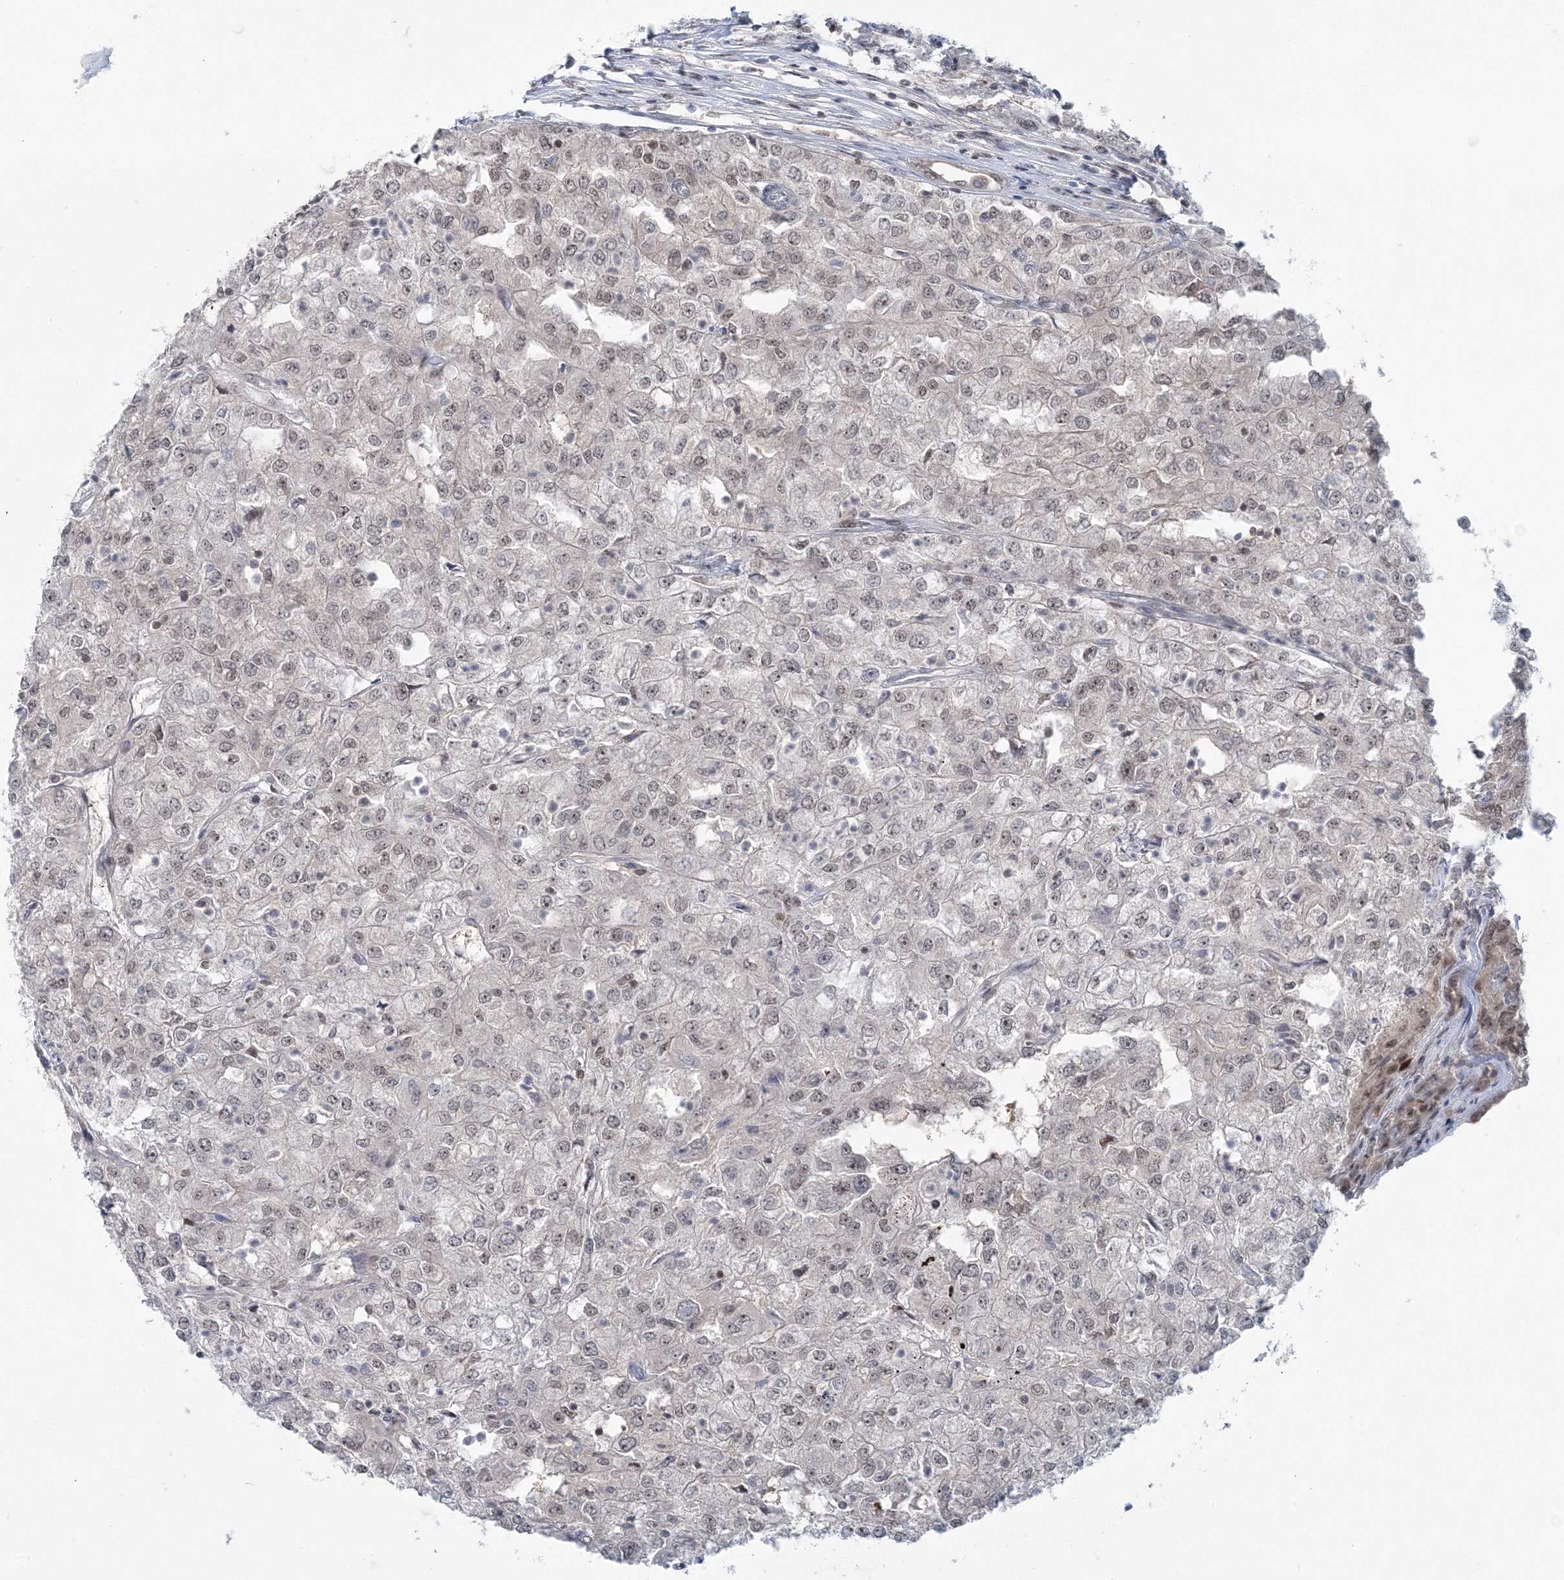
{"staining": {"intensity": "weak", "quantity": "25%-75%", "location": "nuclear"}, "tissue": "renal cancer", "cell_type": "Tumor cells", "image_type": "cancer", "snomed": [{"axis": "morphology", "description": "Adenocarcinoma, NOS"}, {"axis": "topography", "description": "Kidney"}], "caption": "The photomicrograph reveals immunohistochemical staining of renal cancer (adenocarcinoma). There is weak nuclear expression is identified in approximately 25%-75% of tumor cells. (brown staining indicates protein expression, while blue staining denotes nuclei).", "gene": "PDS5A", "patient": {"sex": "female", "age": 54}}